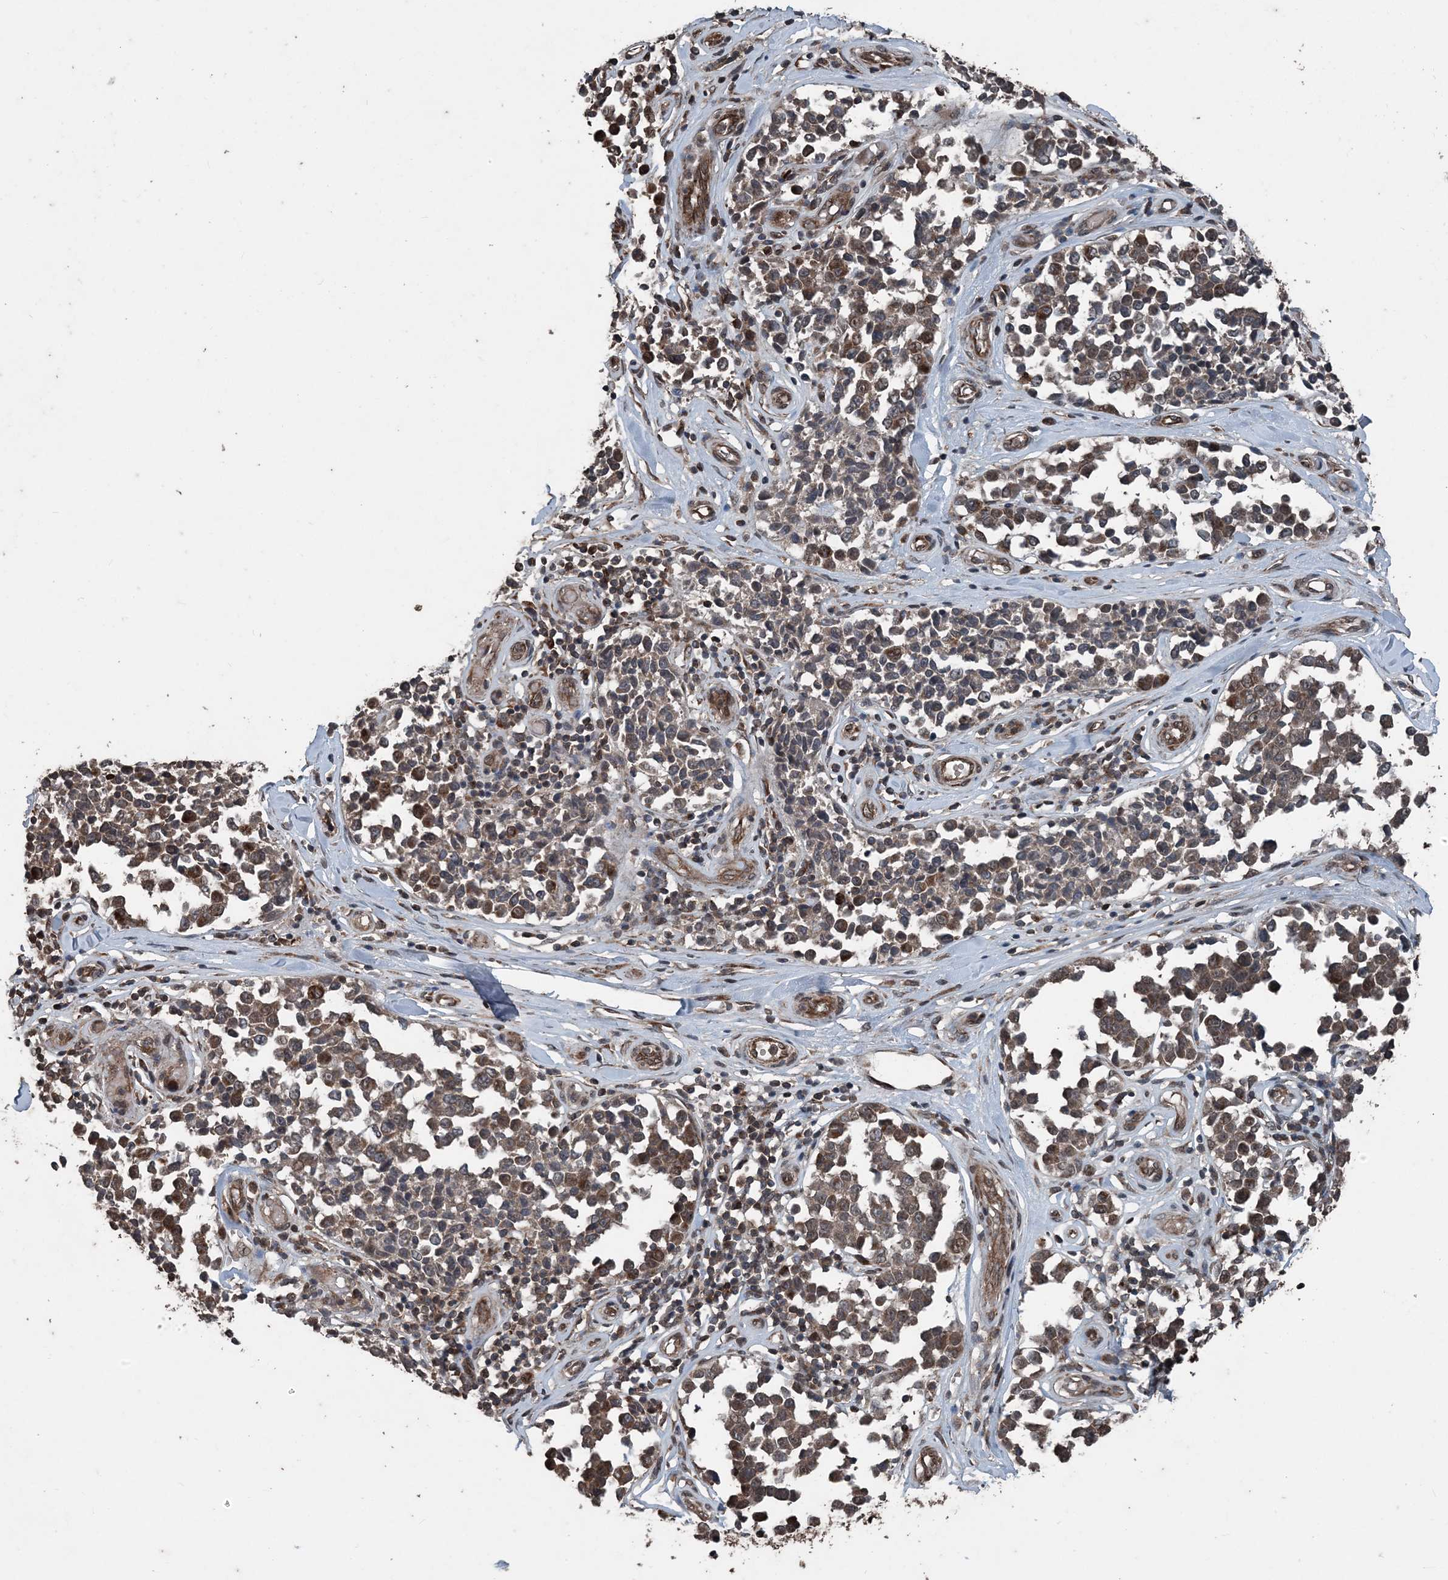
{"staining": {"intensity": "moderate", "quantity": "25%-75%", "location": "cytoplasmic/membranous"}, "tissue": "melanoma", "cell_type": "Tumor cells", "image_type": "cancer", "snomed": [{"axis": "morphology", "description": "Malignant melanoma, NOS"}, {"axis": "topography", "description": "Skin"}], "caption": "The micrograph exhibits staining of malignant melanoma, revealing moderate cytoplasmic/membranous protein staining (brown color) within tumor cells. The staining was performed using DAB (3,3'-diaminobenzidine) to visualize the protein expression in brown, while the nuclei were stained in blue with hematoxylin (Magnification: 20x).", "gene": "CFL1", "patient": {"sex": "female", "age": 64}}